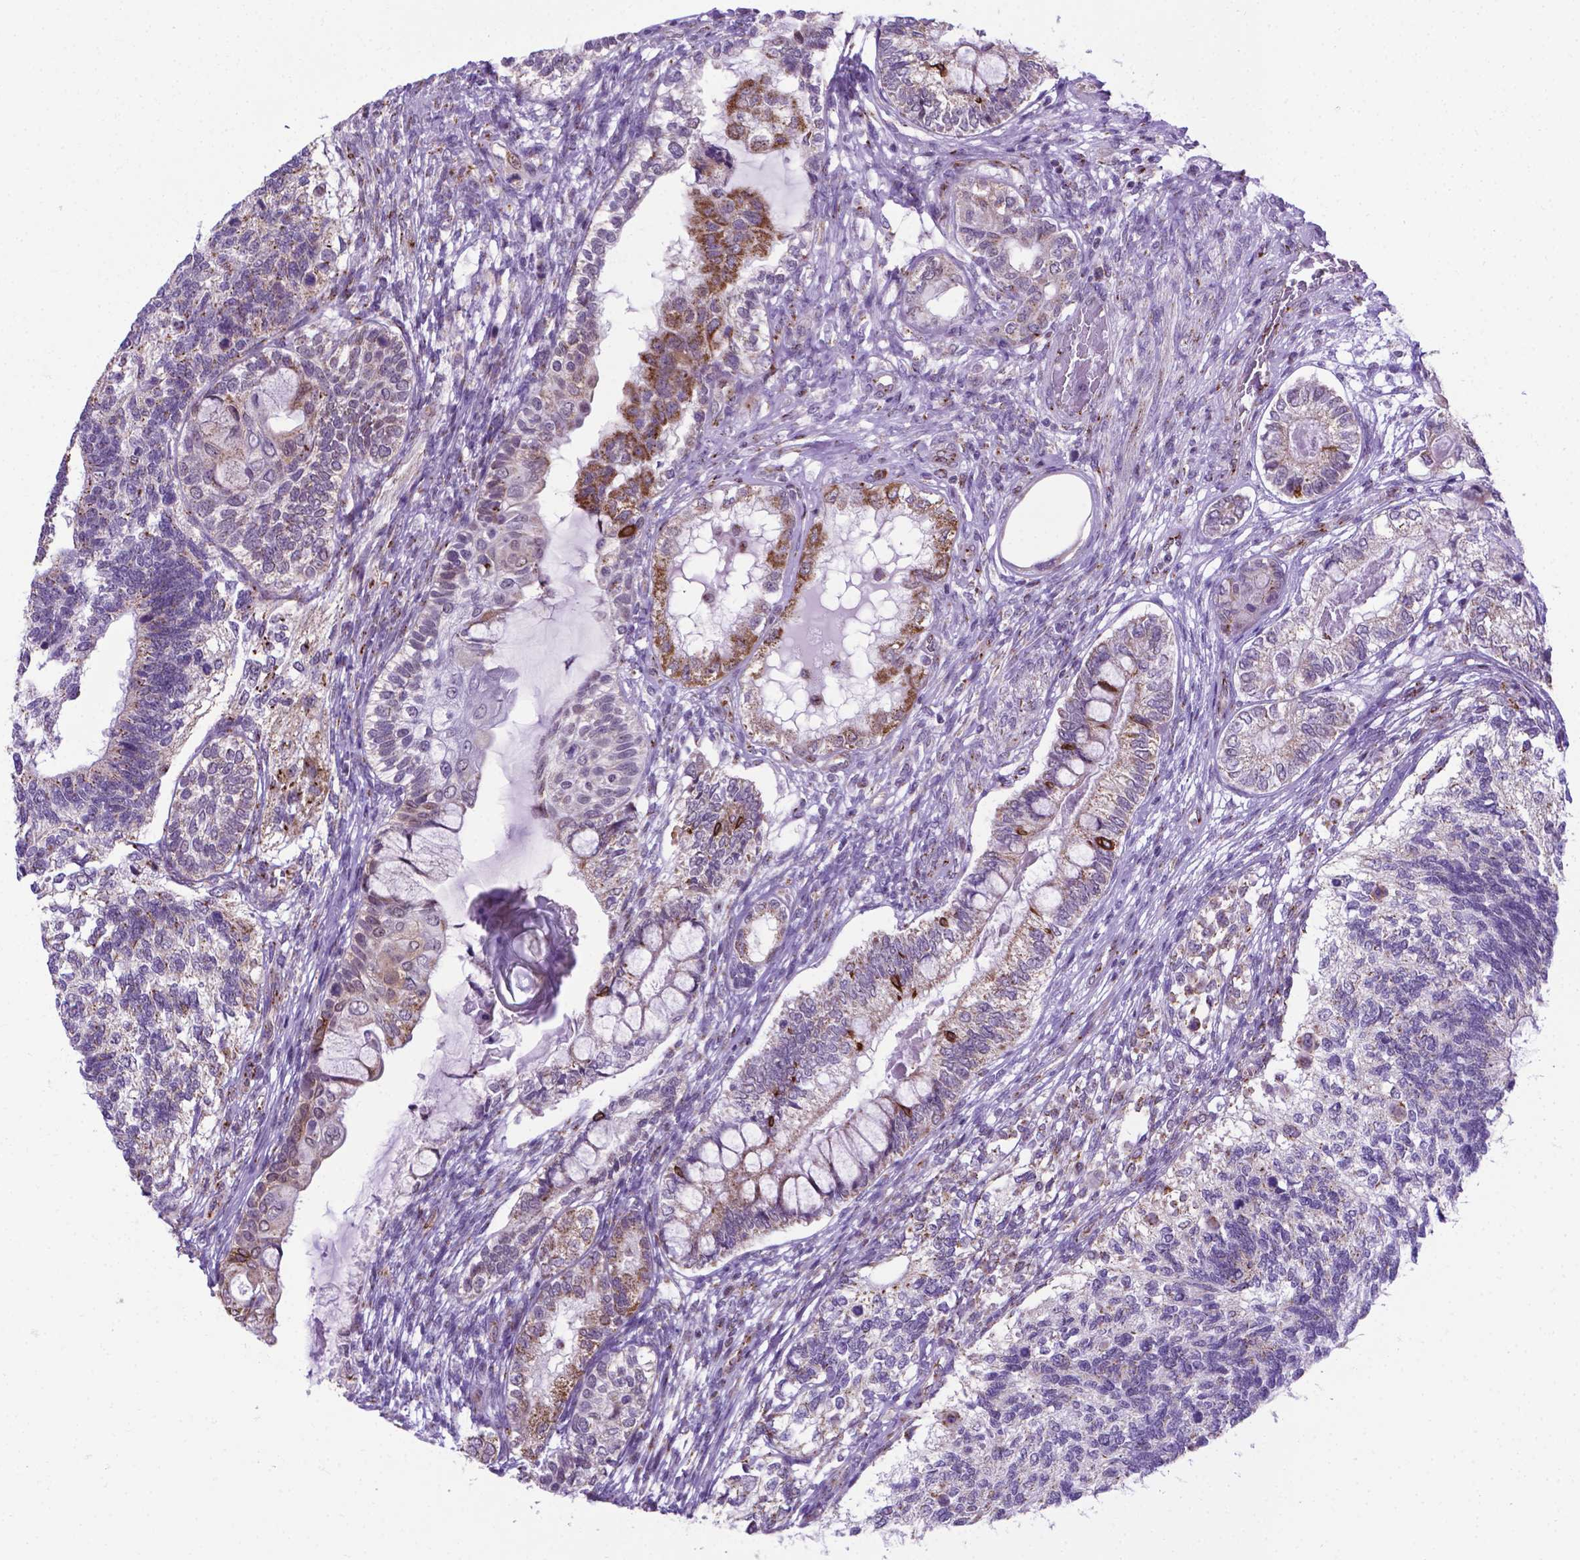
{"staining": {"intensity": "moderate", "quantity": "25%-75%", "location": "cytoplasmic/membranous"}, "tissue": "testis cancer", "cell_type": "Tumor cells", "image_type": "cancer", "snomed": [{"axis": "morphology", "description": "Seminoma, NOS"}, {"axis": "morphology", "description": "Carcinoma, Embryonal, NOS"}, {"axis": "topography", "description": "Testis"}], "caption": "The histopathology image displays a brown stain indicating the presence of a protein in the cytoplasmic/membranous of tumor cells in testis cancer (seminoma).", "gene": "MRPL10", "patient": {"sex": "male", "age": 41}}